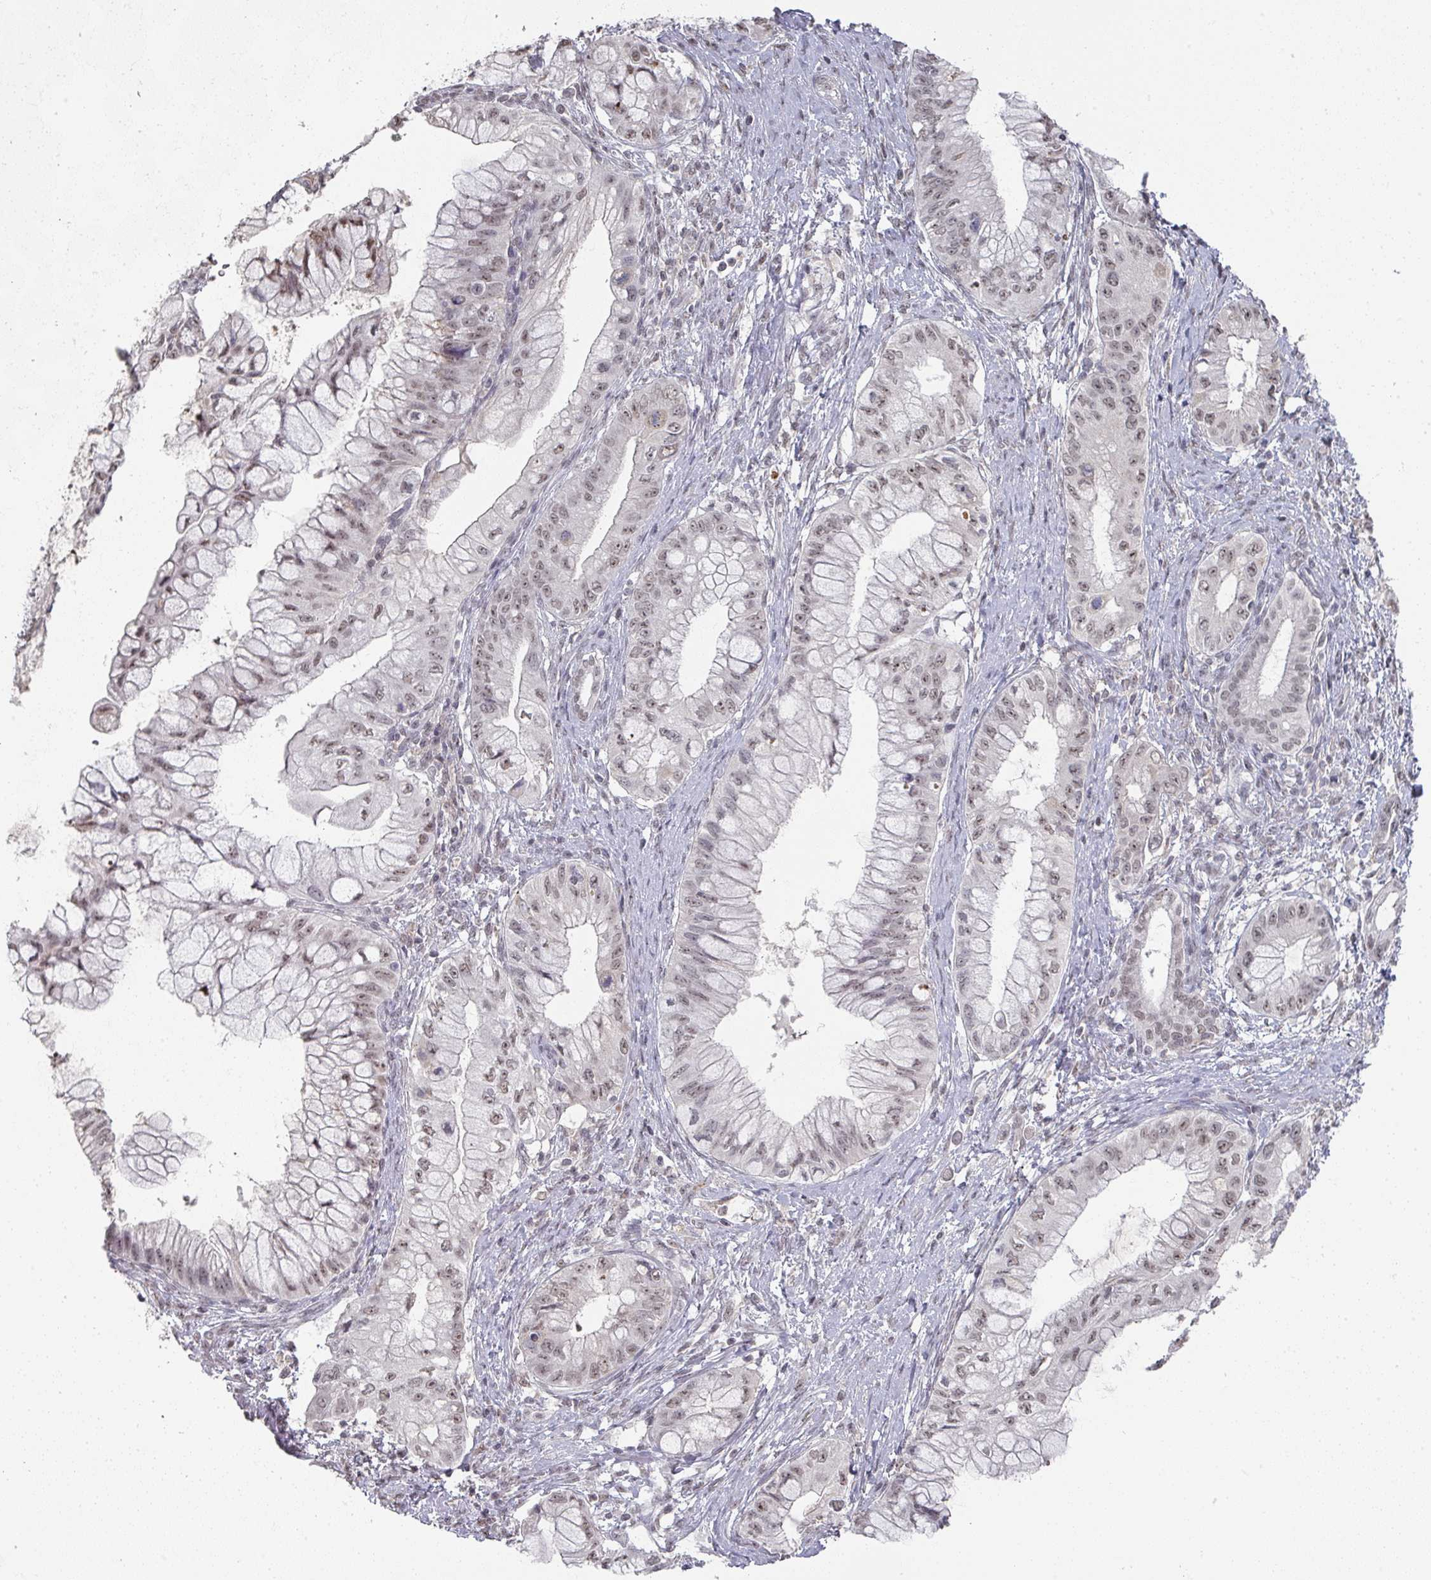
{"staining": {"intensity": "weak", "quantity": ">75%", "location": "nuclear"}, "tissue": "pancreatic cancer", "cell_type": "Tumor cells", "image_type": "cancer", "snomed": [{"axis": "morphology", "description": "Adenocarcinoma, NOS"}, {"axis": "topography", "description": "Pancreas"}], "caption": "Protein staining of pancreatic adenocarcinoma tissue exhibits weak nuclear expression in approximately >75% of tumor cells. The staining was performed using DAB (3,3'-diaminobenzidine), with brown indicating positive protein expression. Nuclei are stained blue with hematoxylin.", "gene": "ZNF654", "patient": {"sex": "male", "age": 48}}